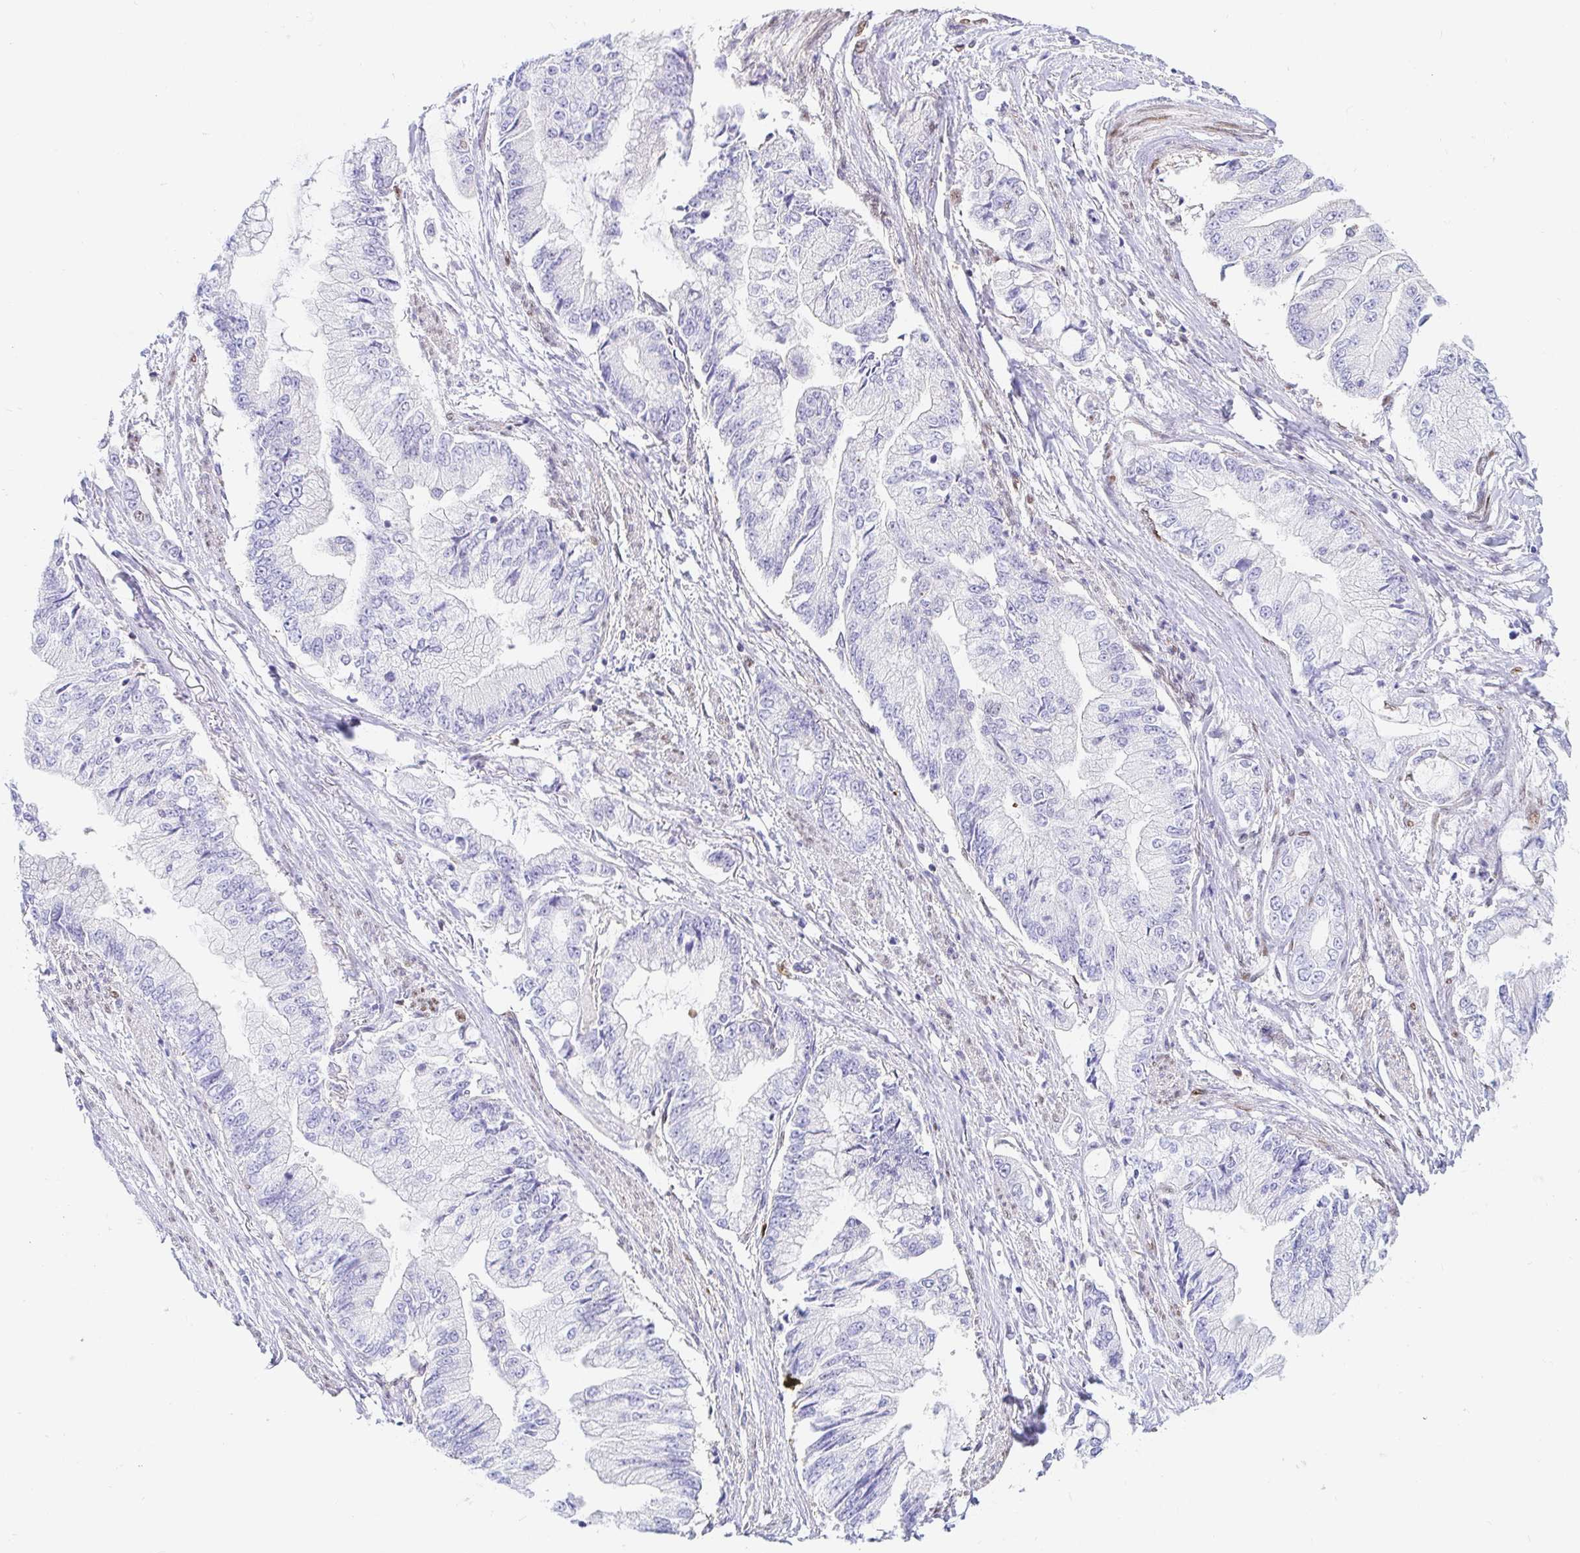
{"staining": {"intensity": "negative", "quantity": "none", "location": "none"}, "tissue": "stomach cancer", "cell_type": "Tumor cells", "image_type": "cancer", "snomed": [{"axis": "morphology", "description": "Adenocarcinoma, NOS"}, {"axis": "topography", "description": "Stomach, upper"}], "caption": "This image is of stomach cancer (adenocarcinoma) stained with immunohistochemistry (IHC) to label a protein in brown with the nuclei are counter-stained blue. There is no expression in tumor cells. Brightfield microscopy of immunohistochemistry stained with DAB (3,3'-diaminobenzidine) (brown) and hematoxylin (blue), captured at high magnification.", "gene": "HINFP", "patient": {"sex": "female", "age": 74}}